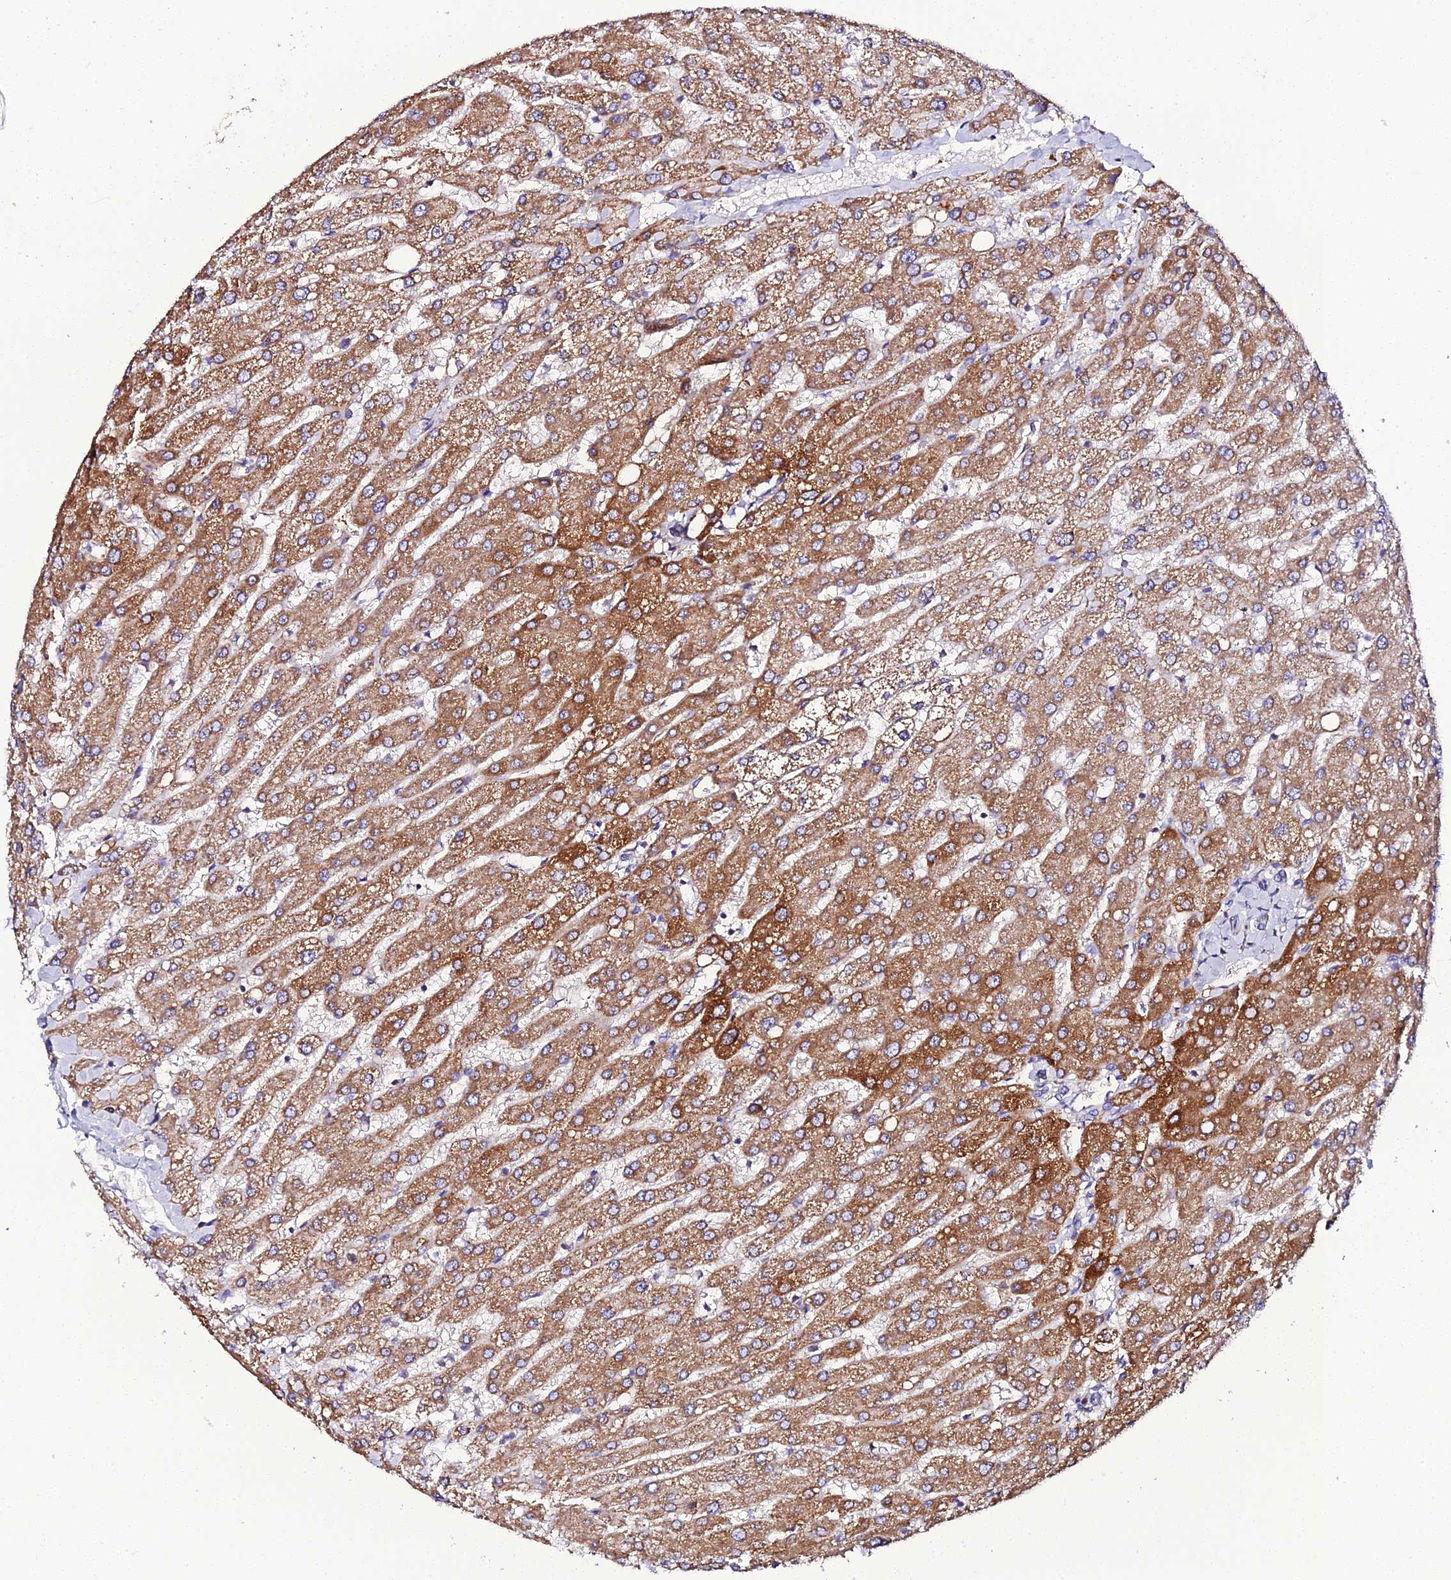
{"staining": {"intensity": "negative", "quantity": "none", "location": "none"}, "tissue": "liver", "cell_type": "Cholangiocytes", "image_type": "normal", "snomed": [{"axis": "morphology", "description": "Normal tissue, NOS"}, {"axis": "topography", "description": "Liver"}], "caption": "Image shows no significant protein expression in cholangiocytes of normal liver.", "gene": "SCX", "patient": {"sex": "male", "age": 55}}